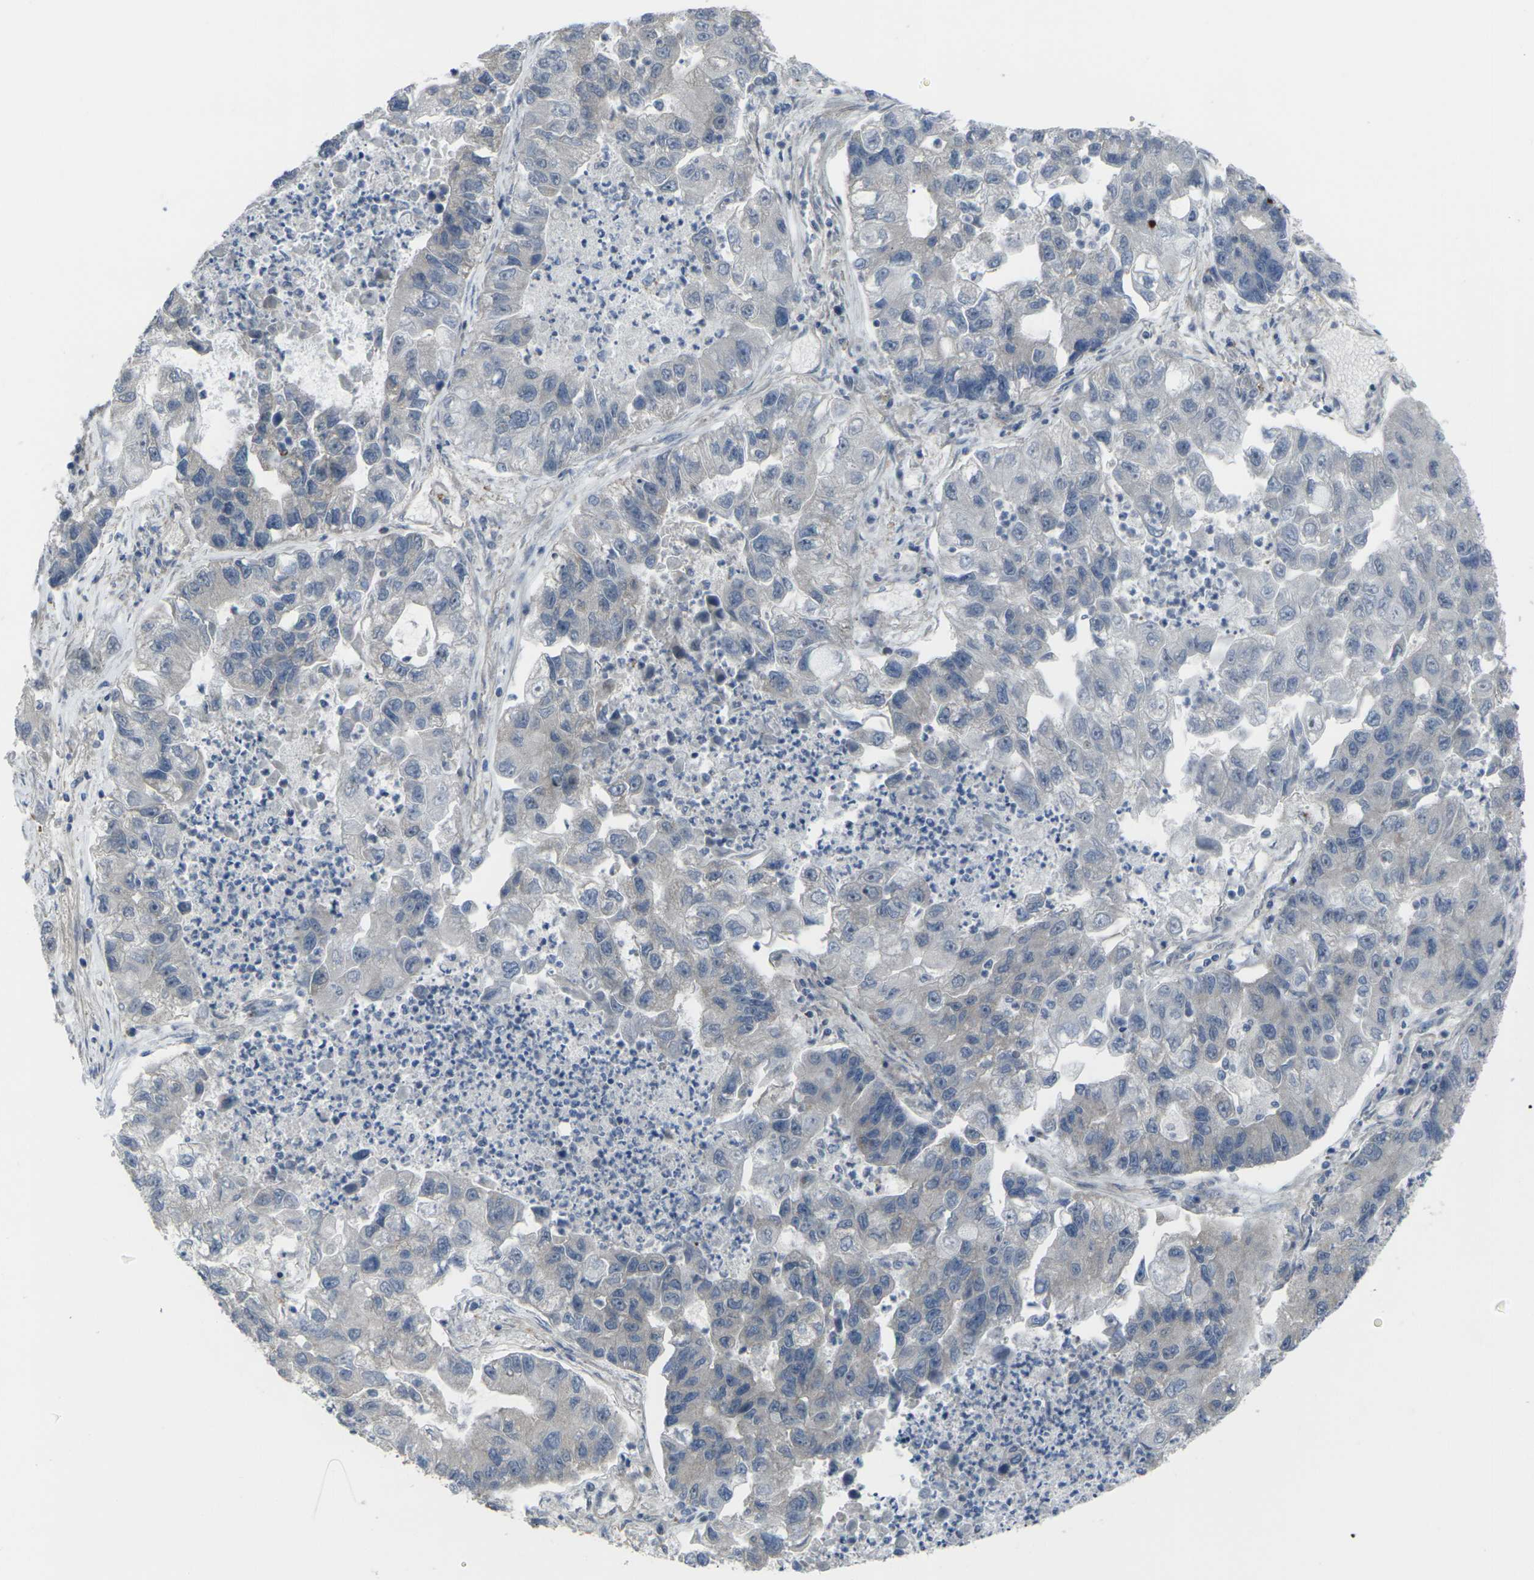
{"staining": {"intensity": "negative", "quantity": "none", "location": "none"}, "tissue": "lung cancer", "cell_type": "Tumor cells", "image_type": "cancer", "snomed": [{"axis": "morphology", "description": "Adenocarcinoma, NOS"}, {"axis": "topography", "description": "Lung"}], "caption": "IHC photomicrograph of adenocarcinoma (lung) stained for a protein (brown), which exhibits no positivity in tumor cells.", "gene": "CCR10", "patient": {"sex": "female", "age": 51}}